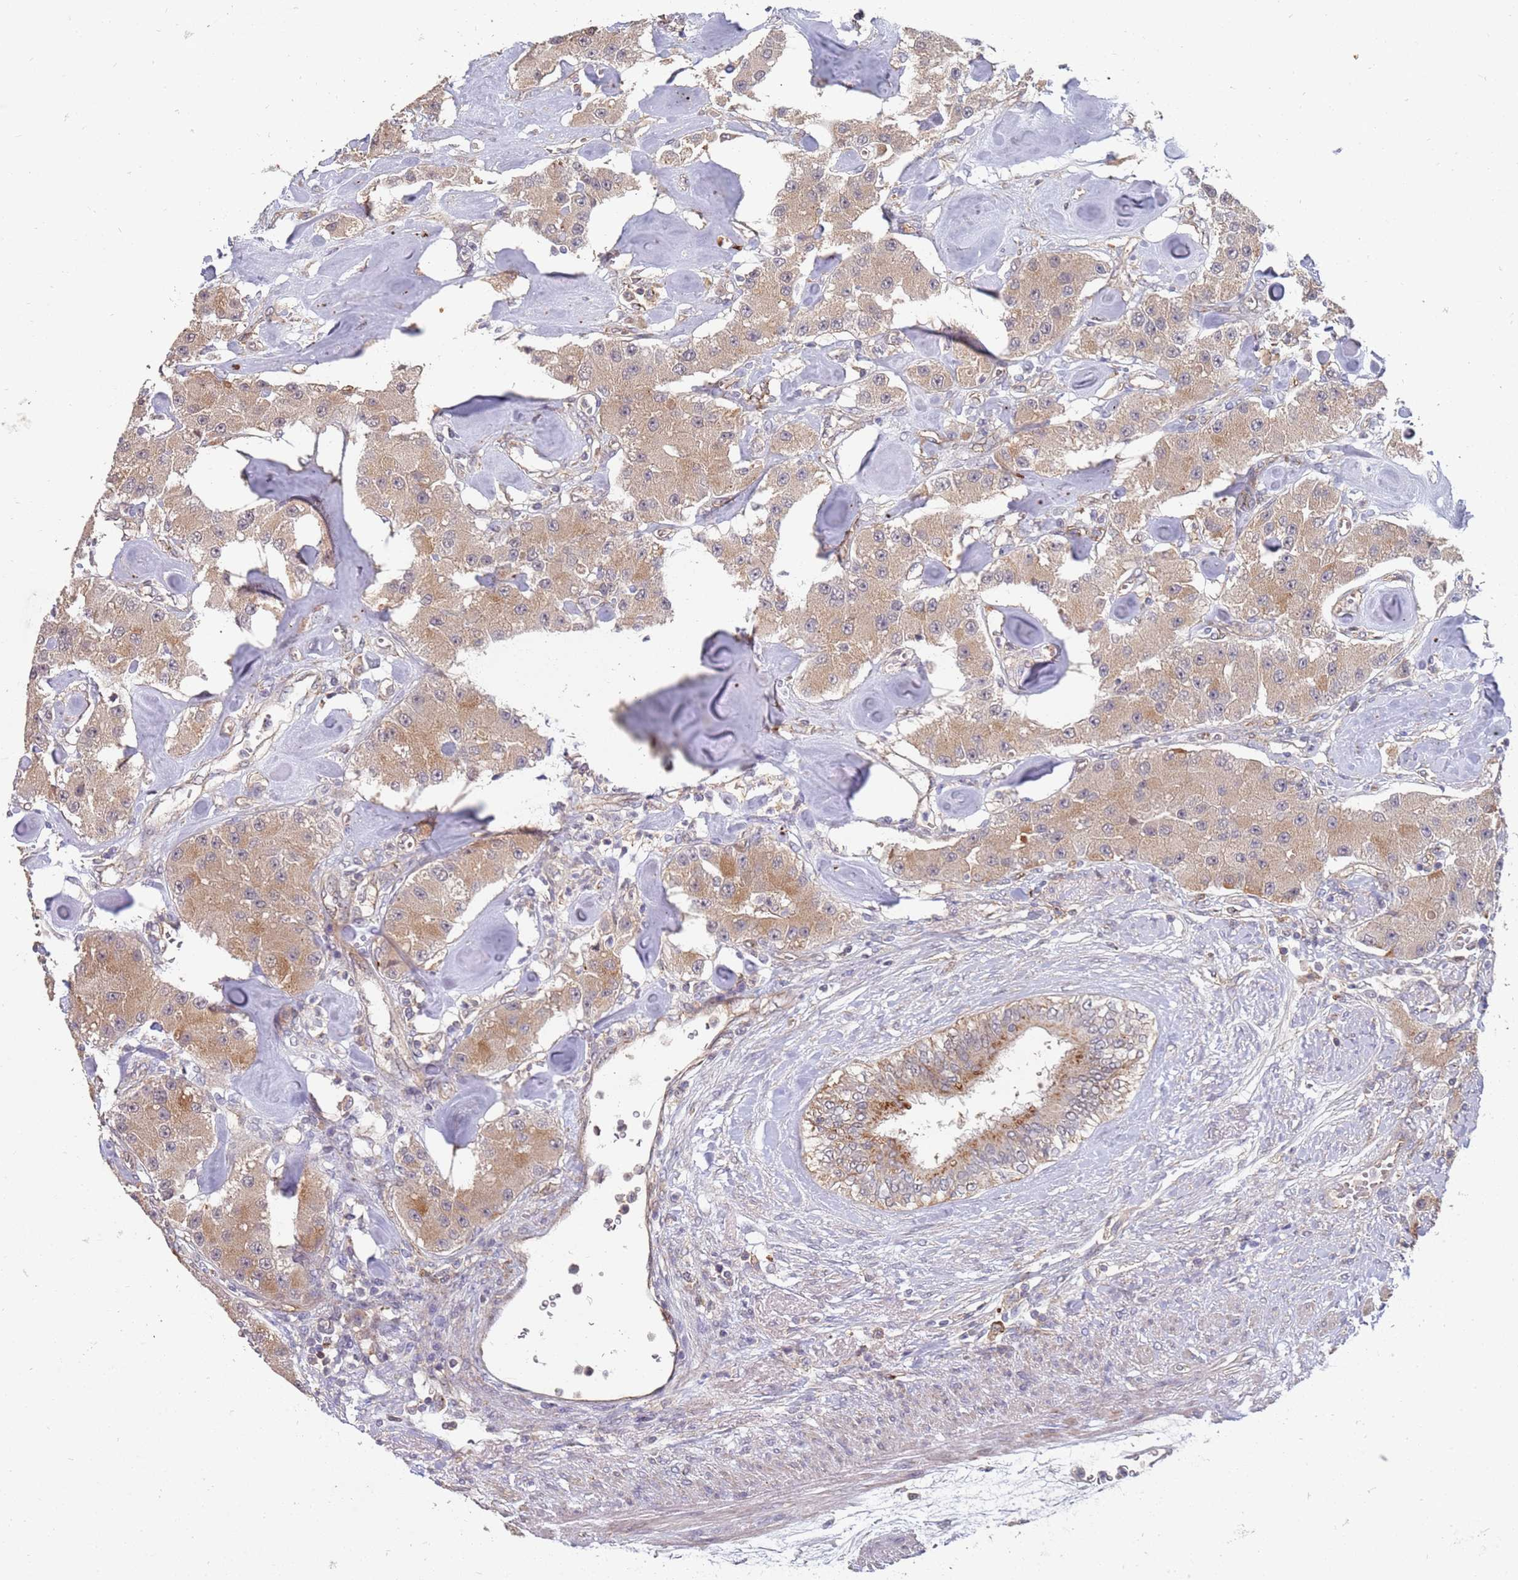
{"staining": {"intensity": "moderate", "quantity": ">75%", "location": "cytoplasmic/membranous"}, "tissue": "carcinoid", "cell_type": "Tumor cells", "image_type": "cancer", "snomed": [{"axis": "morphology", "description": "Carcinoid, malignant, NOS"}, {"axis": "topography", "description": "Pancreas"}], "caption": "A photomicrograph of carcinoid (malignant) stained for a protein exhibits moderate cytoplasmic/membranous brown staining in tumor cells.", "gene": "ABCB6", "patient": {"sex": "male", "age": 41}}